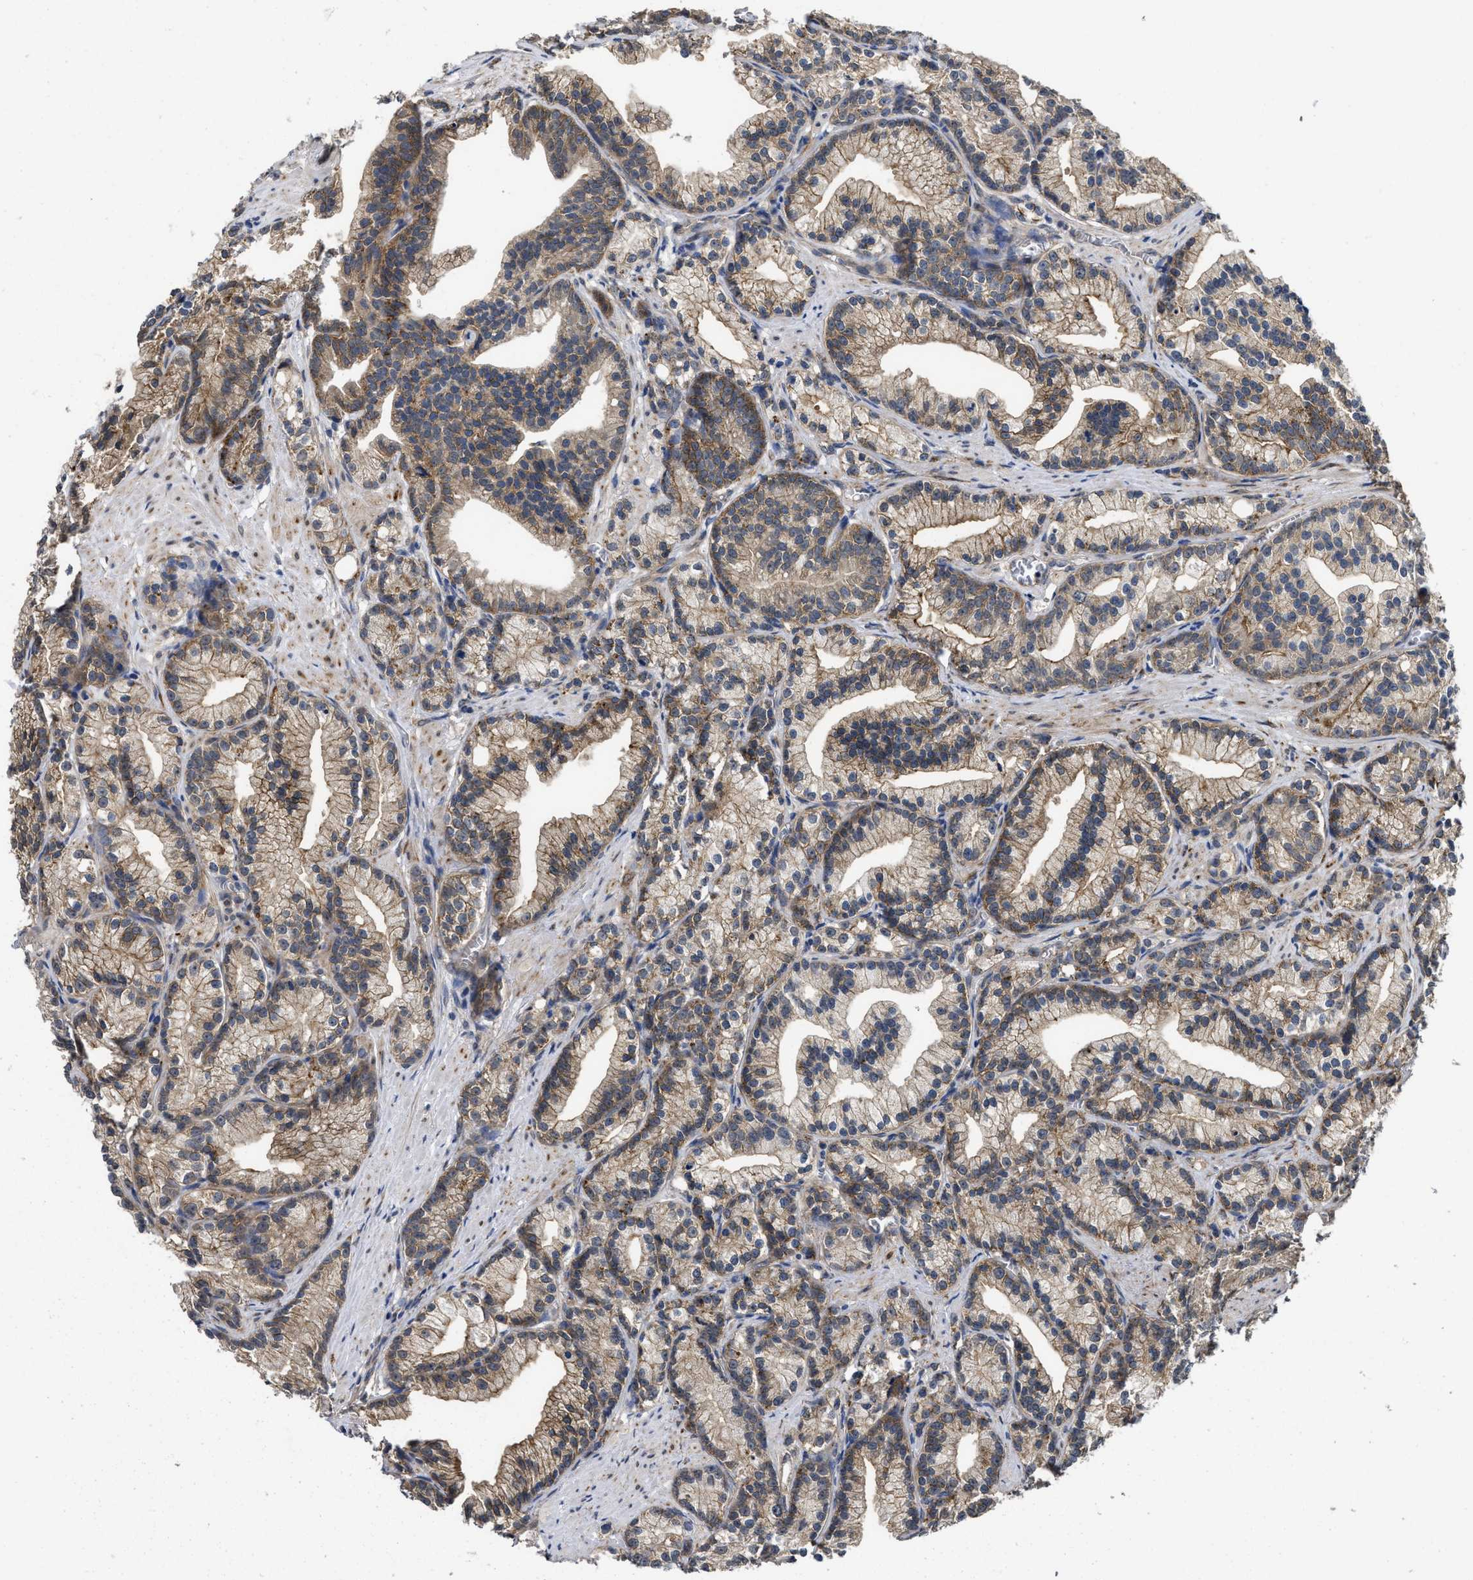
{"staining": {"intensity": "weak", "quantity": ">75%", "location": "cytoplasmic/membranous"}, "tissue": "prostate cancer", "cell_type": "Tumor cells", "image_type": "cancer", "snomed": [{"axis": "morphology", "description": "Adenocarcinoma, Low grade"}, {"axis": "topography", "description": "Prostate"}], "caption": "Immunohistochemistry histopathology image of human prostate cancer (low-grade adenocarcinoma) stained for a protein (brown), which displays low levels of weak cytoplasmic/membranous positivity in approximately >75% of tumor cells.", "gene": "PKD2", "patient": {"sex": "male", "age": 89}}